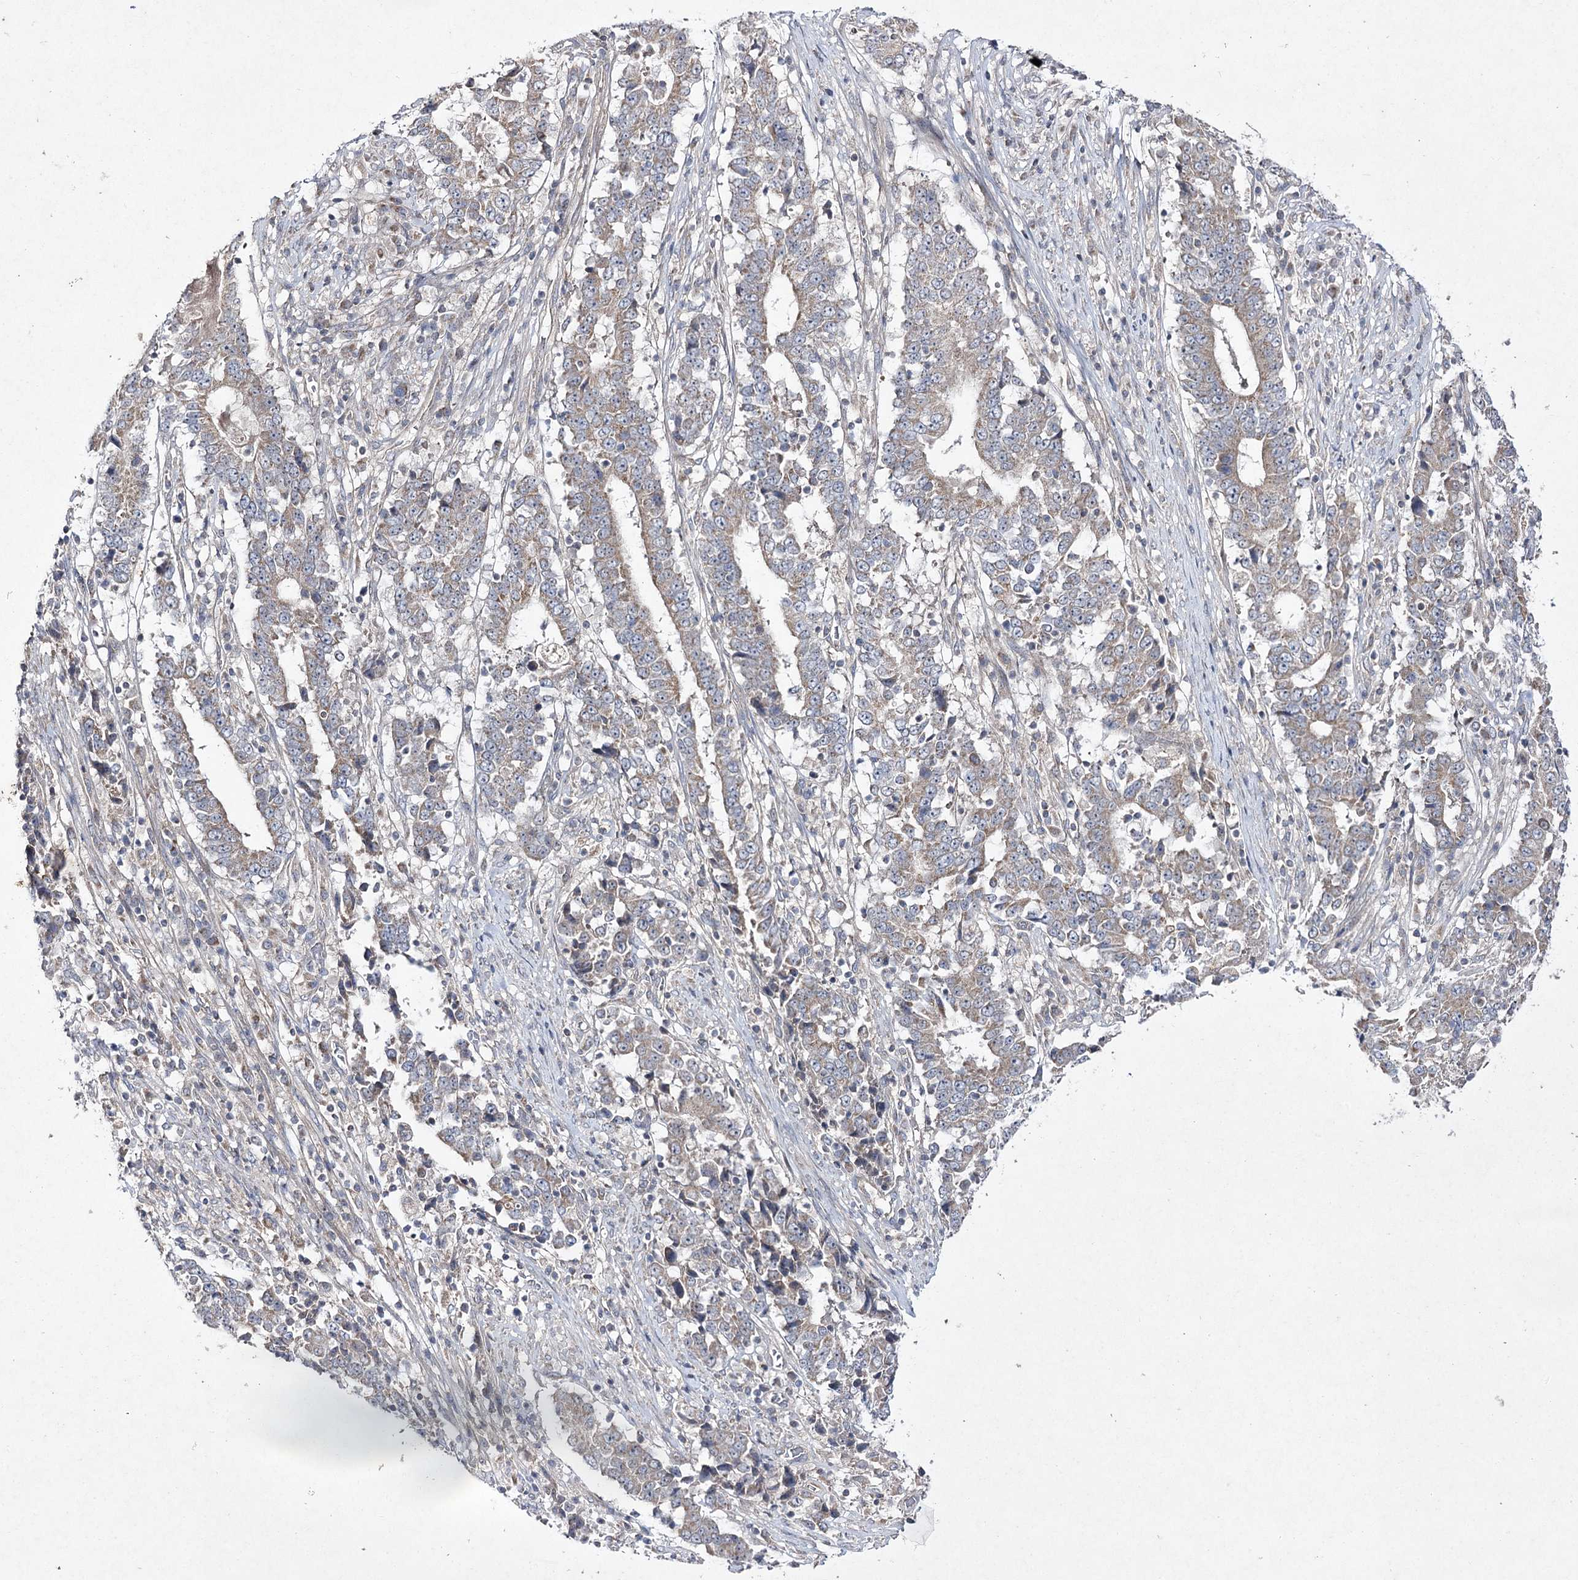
{"staining": {"intensity": "weak", "quantity": "<25%", "location": "cytoplasmic/membranous"}, "tissue": "stomach cancer", "cell_type": "Tumor cells", "image_type": "cancer", "snomed": [{"axis": "morphology", "description": "Adenocarcinoma, NOS"}, {"axis": "topography", "description": "Stomach"}], "caption": "Tumor cells are negative for brown protein staining in stomach cancer (adenocarcinoma).", "gene": "FANCL", "patient": {"sex": "male", "age": 59}}